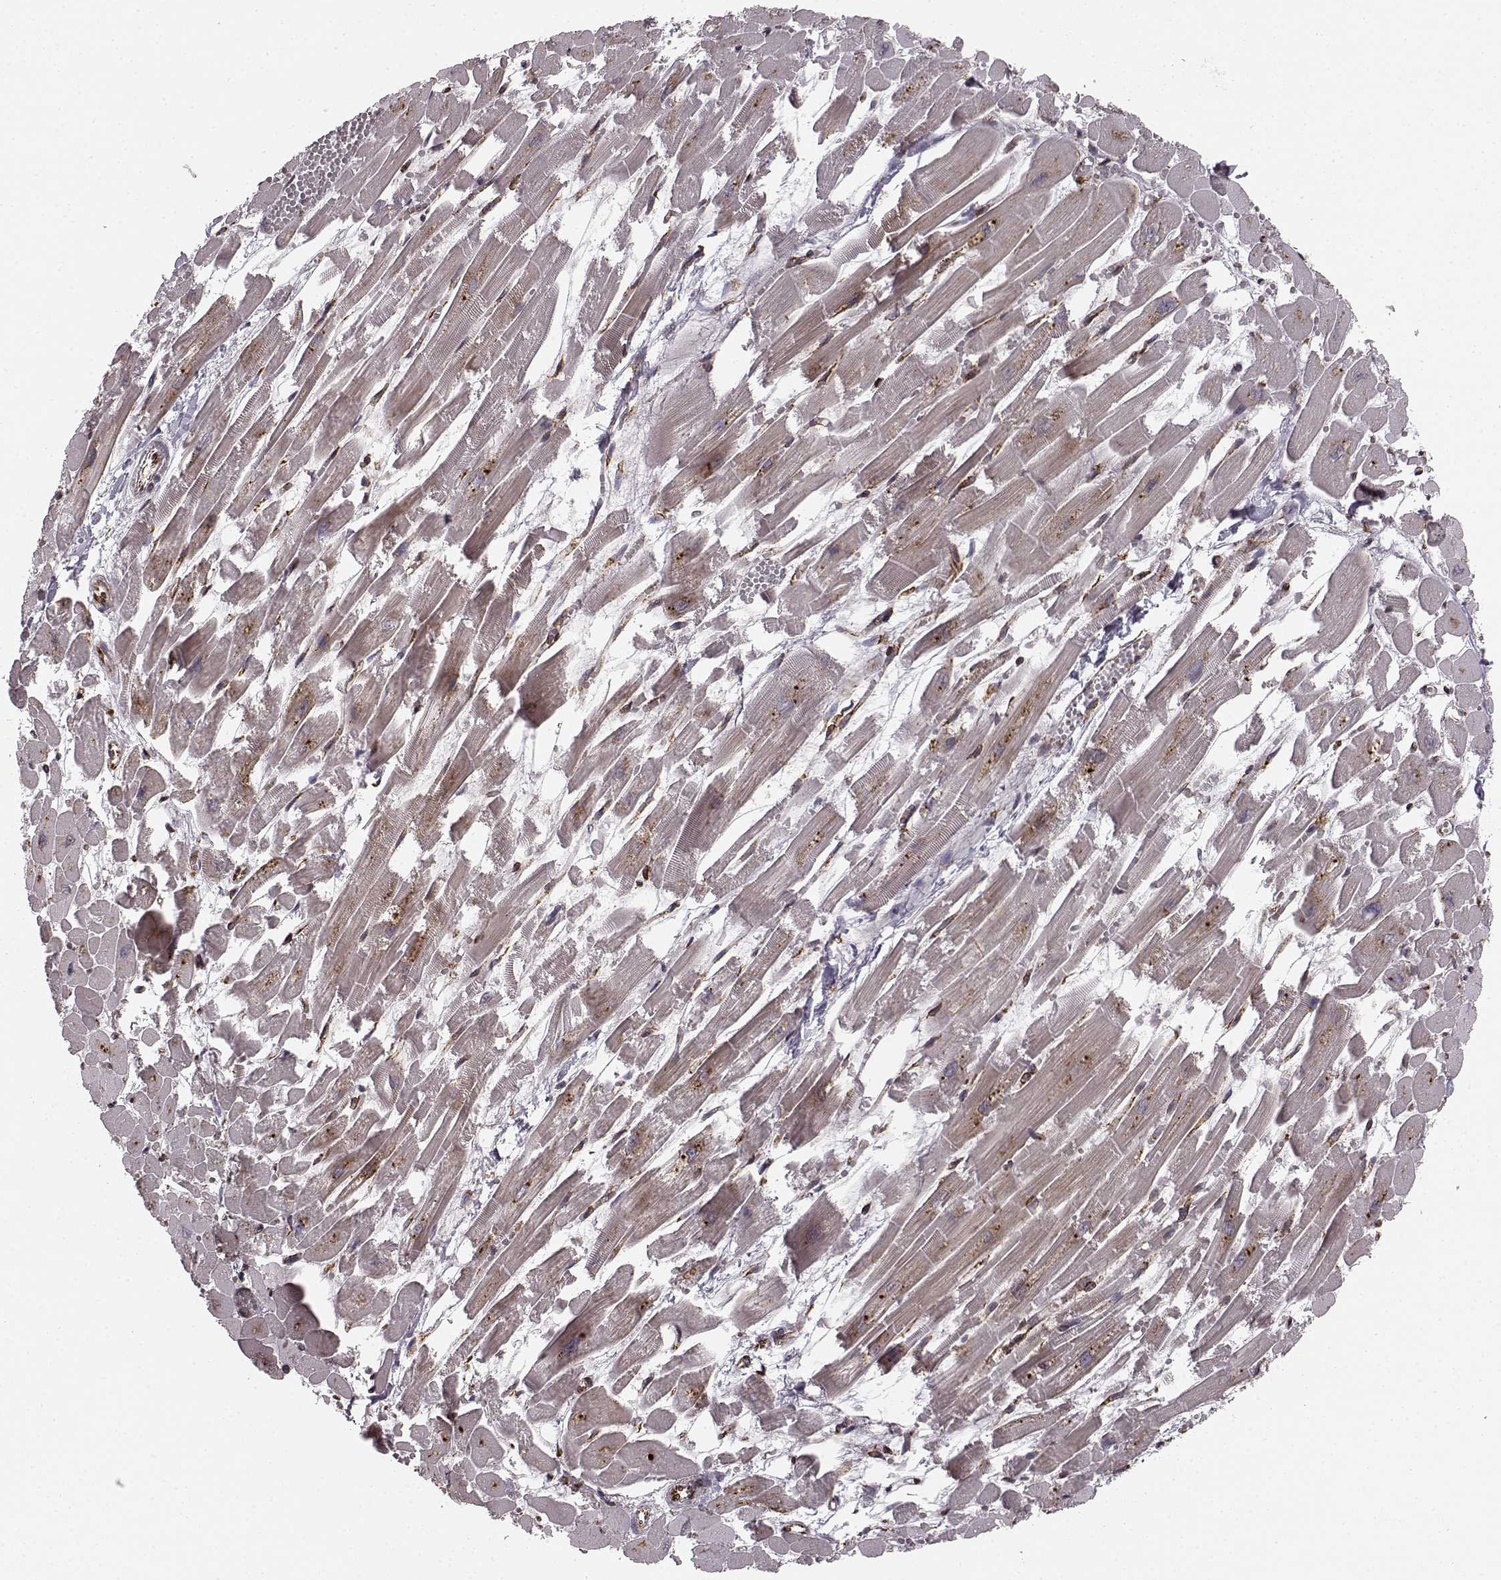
{"staining": {"intensity": "negative", "quantity": "none", "location": "none"}, "tissue": "heart muscle", "cell_type": "Cardiomyocytes", "image_type": "normal", "snomed": [{"axis": "morphology", "description": "Normal tissue, NOS"}, {"axis": "topography", "description": "Heart"}], "caption": "Immunohistochemistry photomicrograph of benign human heart muscle stained for a protein (brown), which reveals no expression in cardiomyocytes.", "gene": "TMEM14A", "patient": {"sex": "female", "age": 52}}